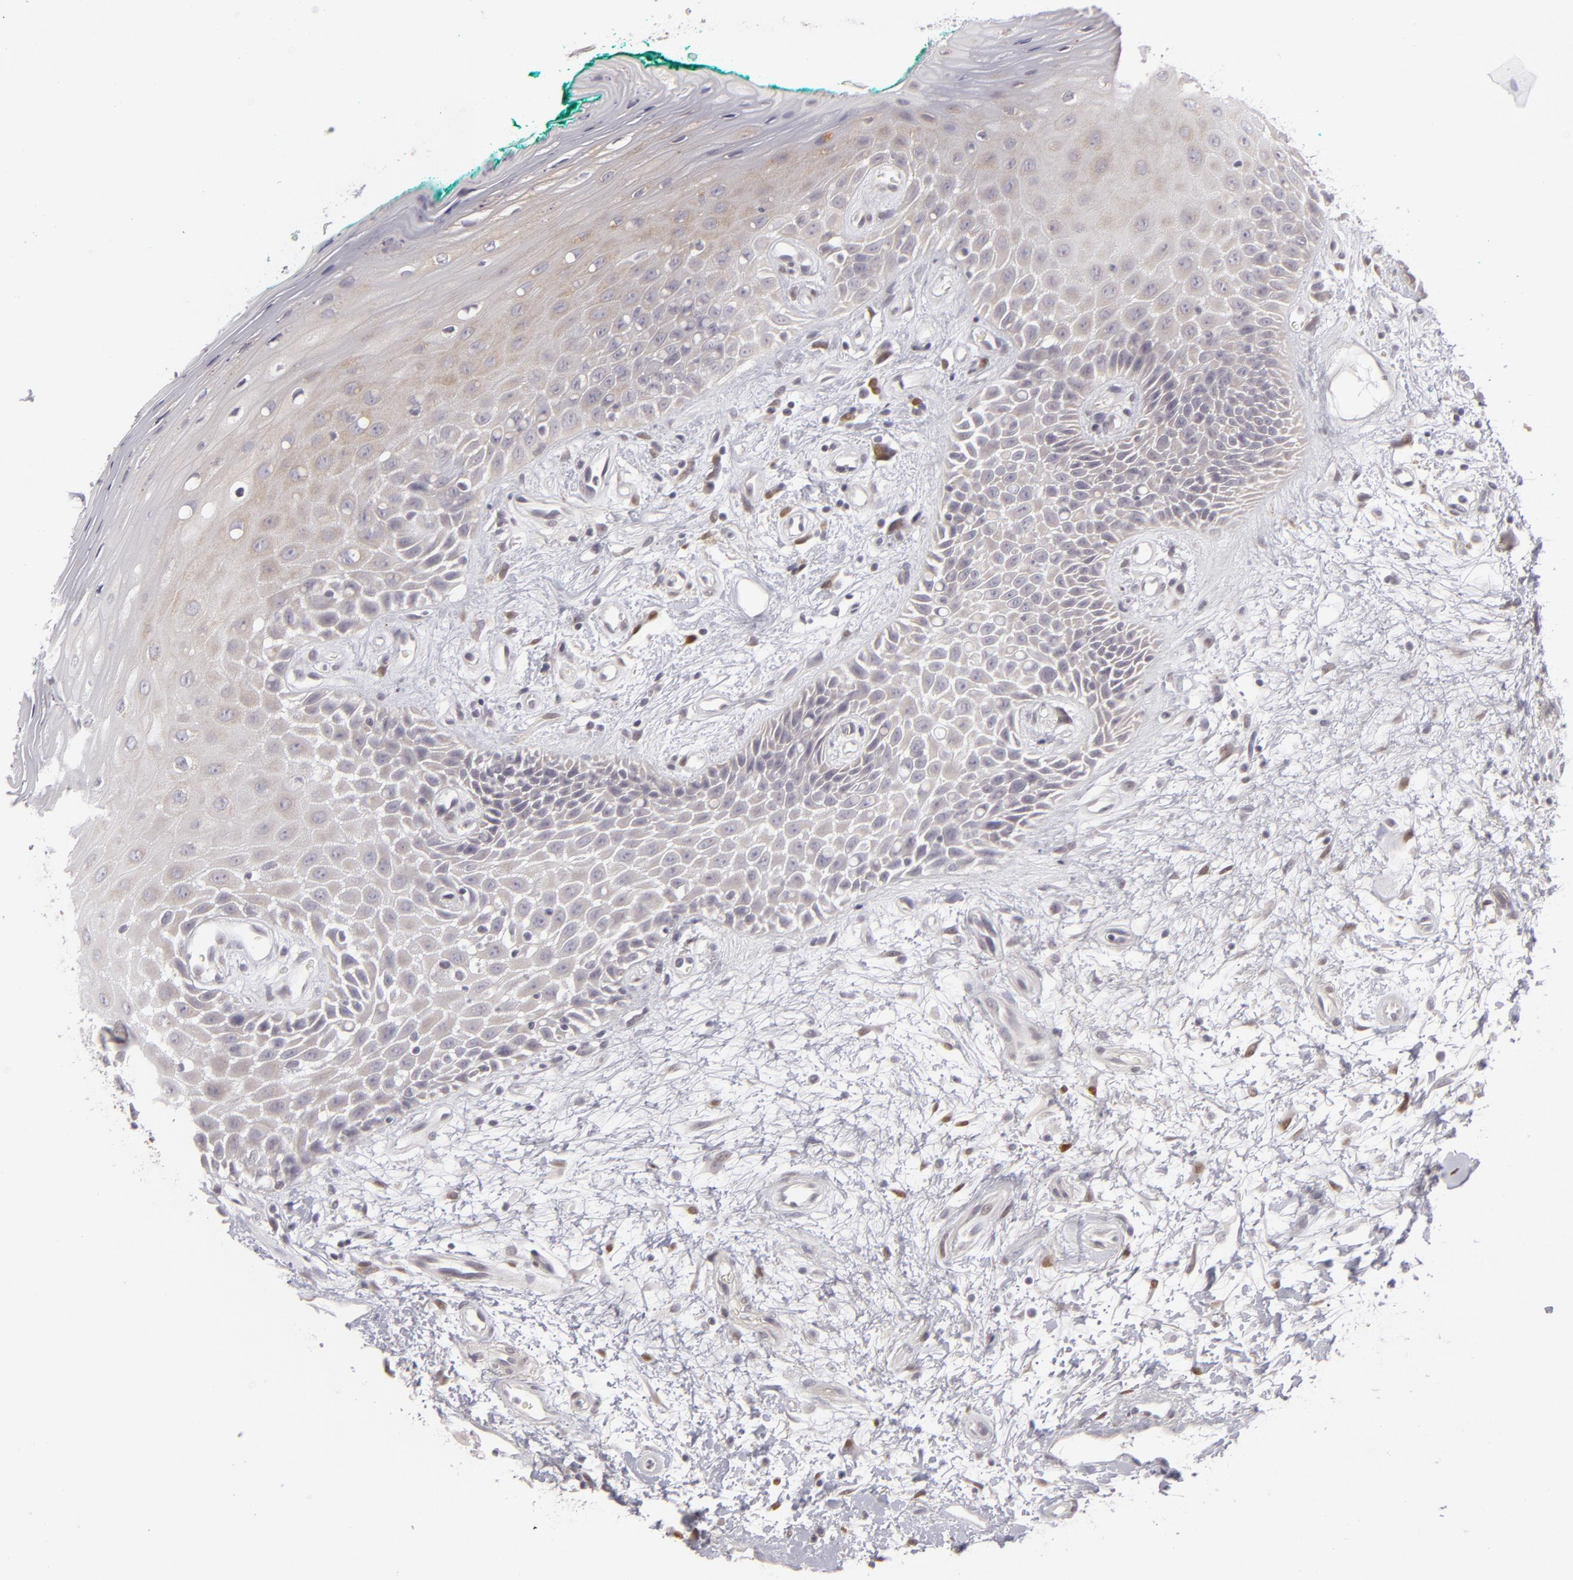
{"staining": {"intensity": "weak", "quantity": "<25%", "location": "cytoplasmic/membranous"}, "tissue": "oral mucosa", "cell_type": "Squamous epithelial cells", "image_type": "normal", "snomed": [{"axis": "morphology", "description": "Normal tissue, NOS"}, {"axis": "morphology", "description": "Squamous cell carcinoma, NOS"}, {"axis": "topography", "description": "Skeletal muscle"}, {"axis": "topography", "description": "Oral tissue"}, {"axis": "topography", "description": "Head-Neck"}], "caption": "This is an IHC histopathology image of normal human oral mucosa. There is no expression in squamous epithelial cells.", "gene": "SIX1", "patient": {"sex": "female", "age": 84}}